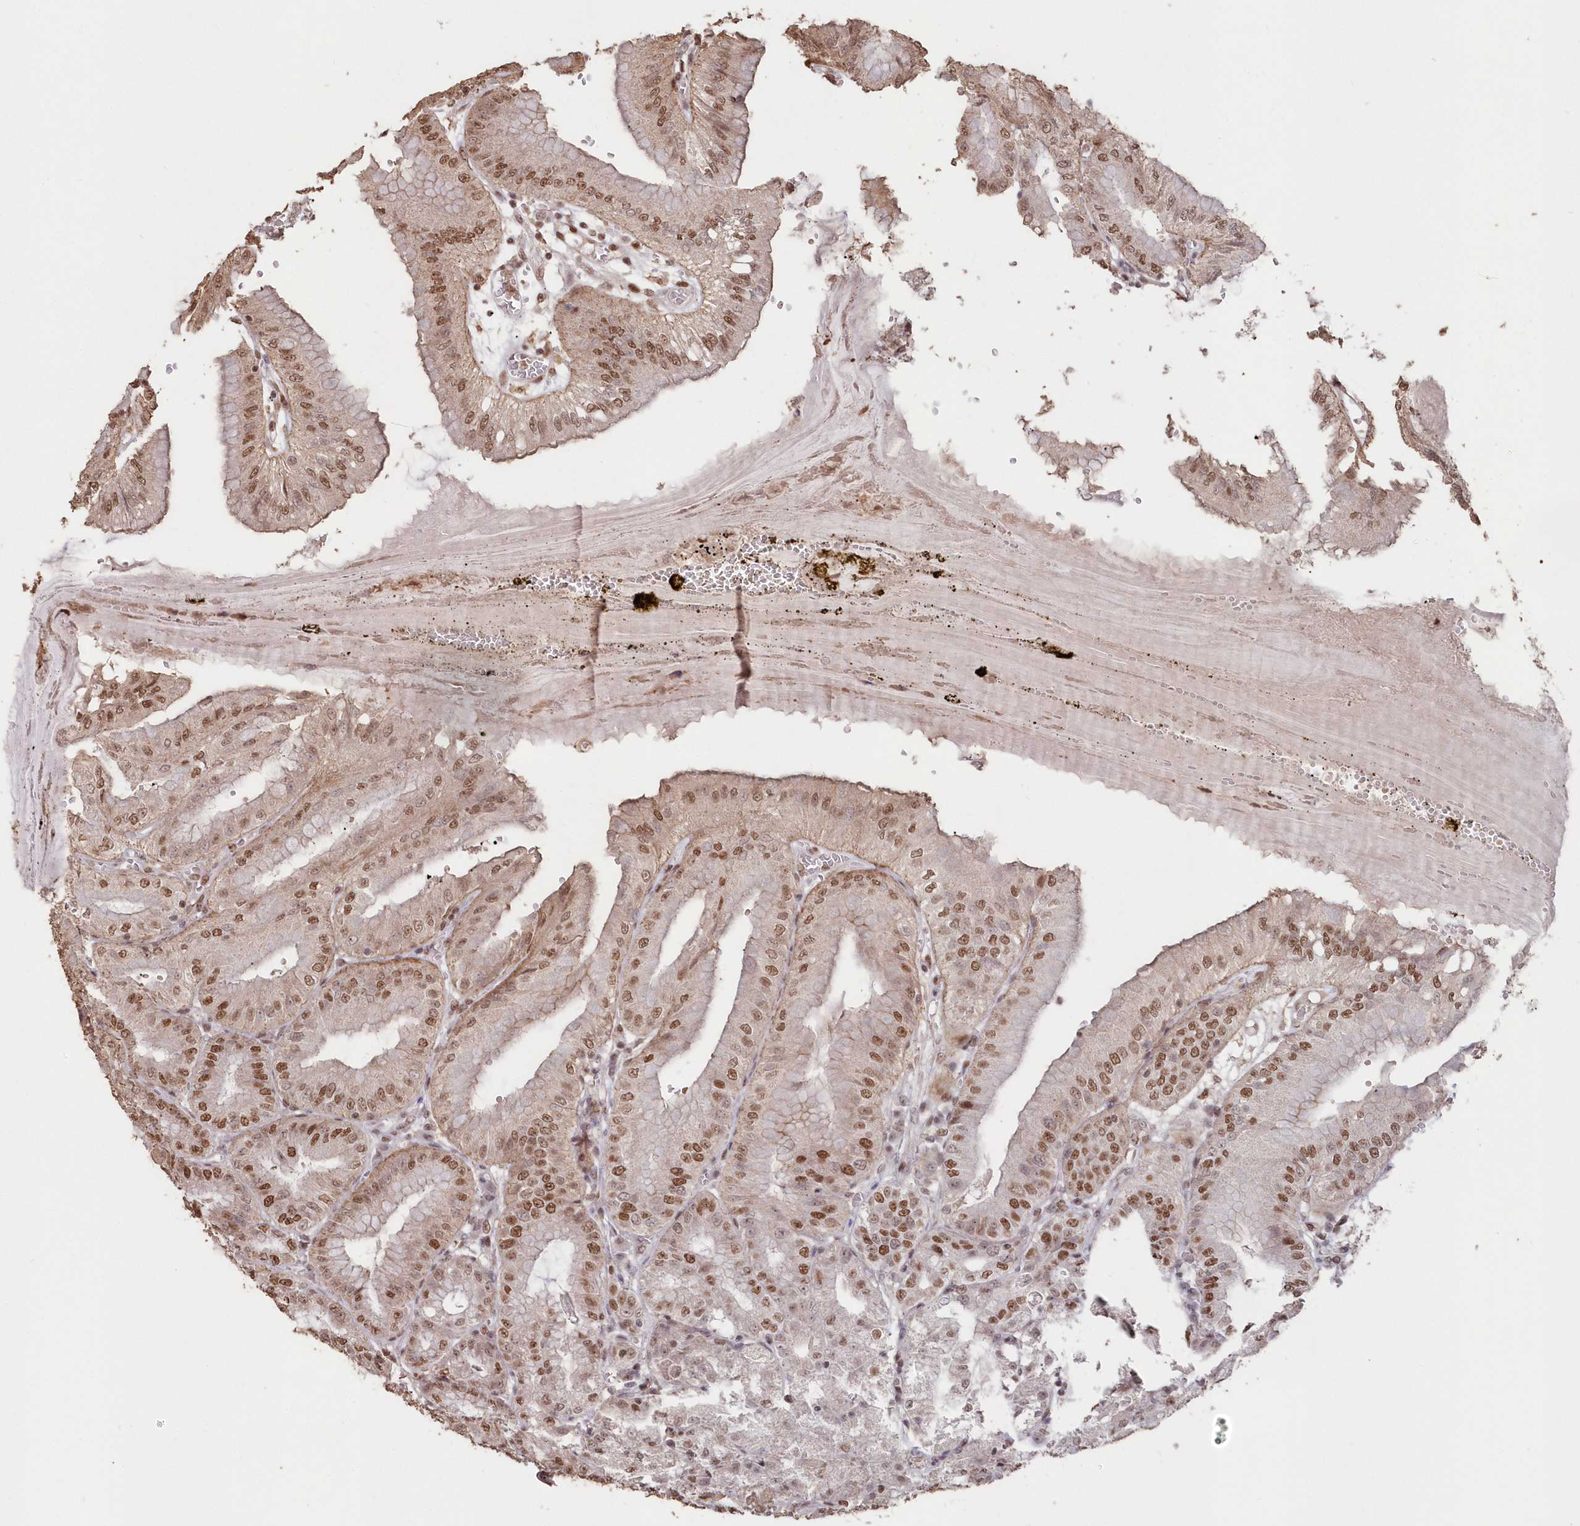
{"staining": {"intensity": "strong", "quantity": ">75%", "location": "nuclear"}, "tissue": "stomach", "cell_type": "Glandular cells", "image_type": "normal", "snomed": [{"axis": "morphology", "description": "Normal tissue, NOS"}, {"axis": "topography", "description": "Stomach, lower"}], "caption": "A high amount of strong nuclear expression is present in approximately >75% of glandular cells in unremarkable stomach.", "gene": "PDS5A", "patient": {"sex": "male", "age": 71}}